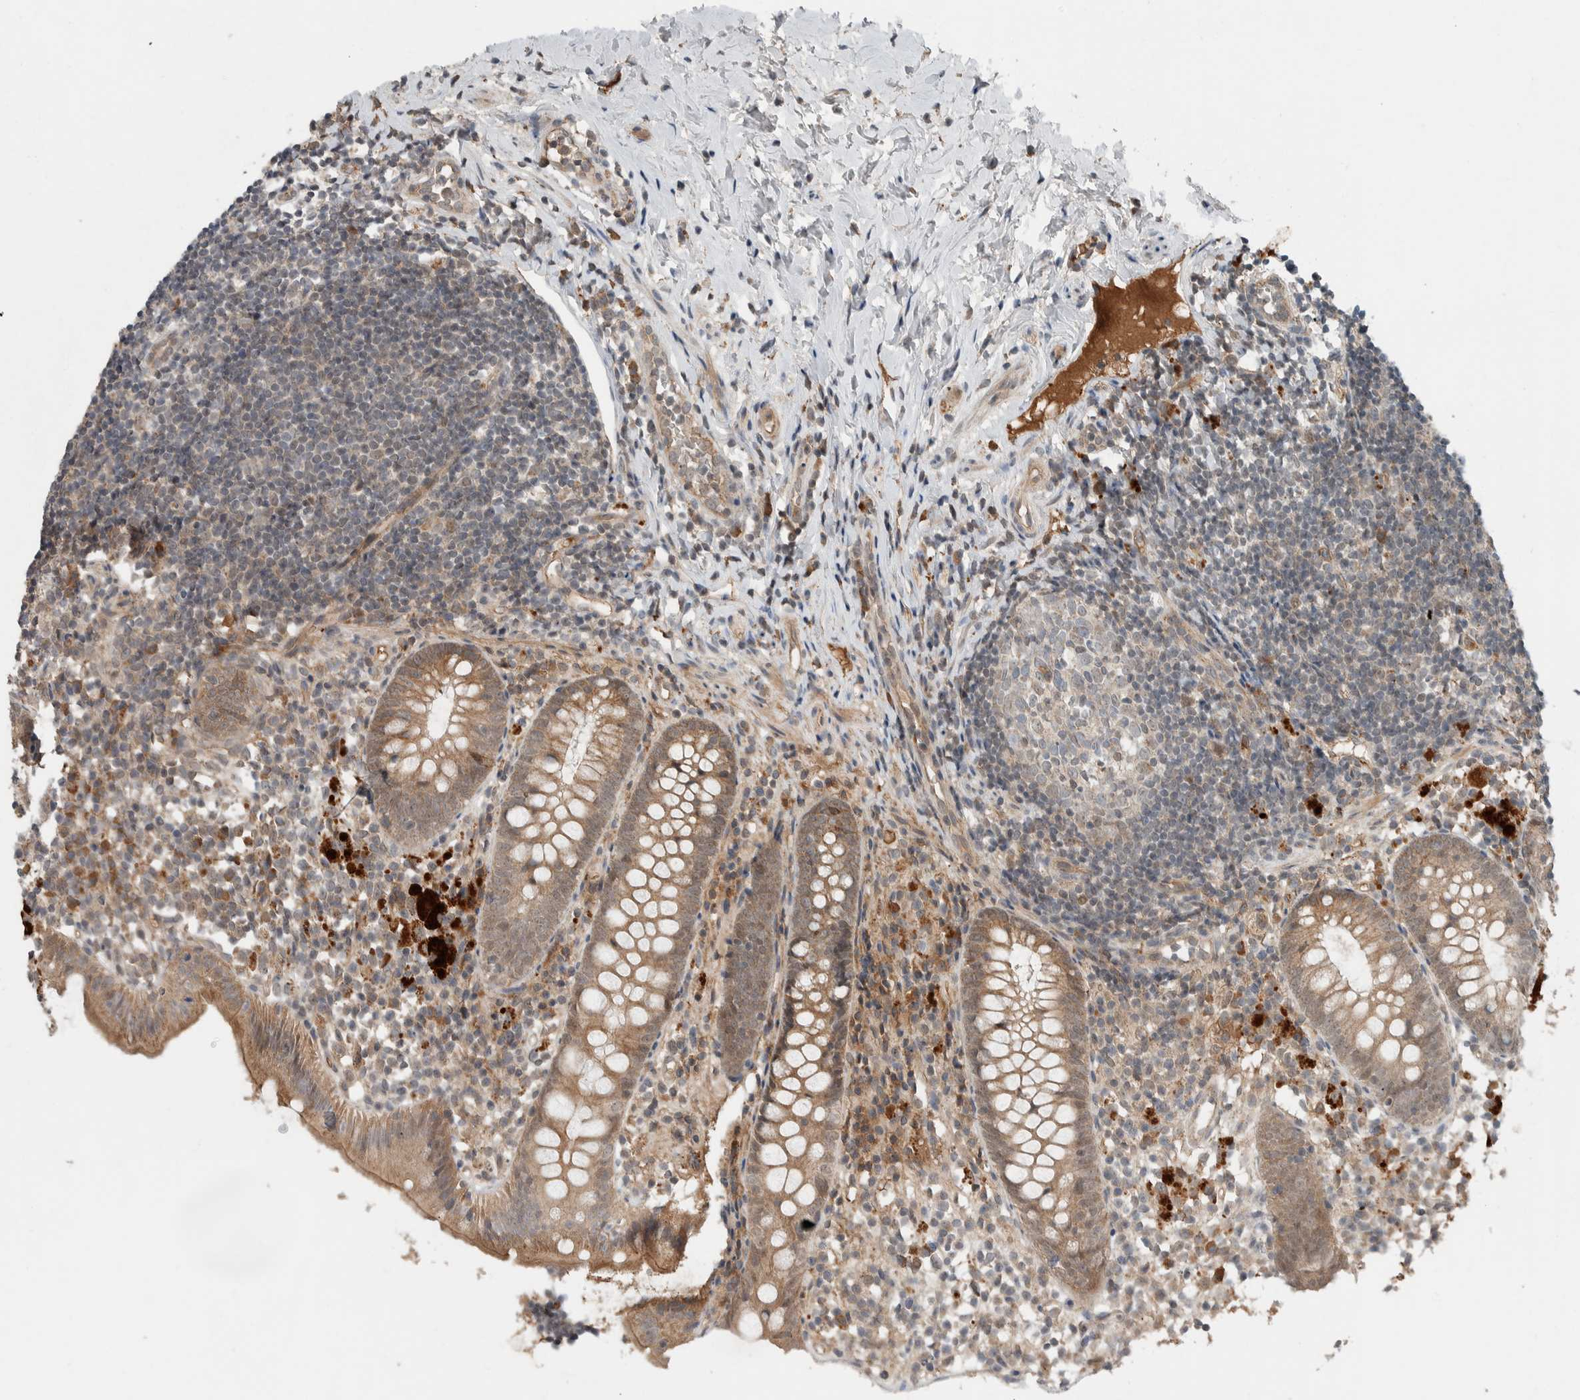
{"staining": {"intensity": "moderate", "quantity": ">75%", "location": "cytoplasmic/membranous"}, "tissue": "appendix", "cell_type": "Glandular cells", "image_type": "normal", "snomed": [{"axis": "morphology", "description": "Normal tissue, NOS"}, {"axis": "topography", "description": "Appendix"}], "caption": "A histopathology image of human appendix stained for a protein reveals moderate cytoplasmic/membranous brown staining in glandular cells.", "gene": "ARMC7", "patient": {"sex": "female", "age": 20}}